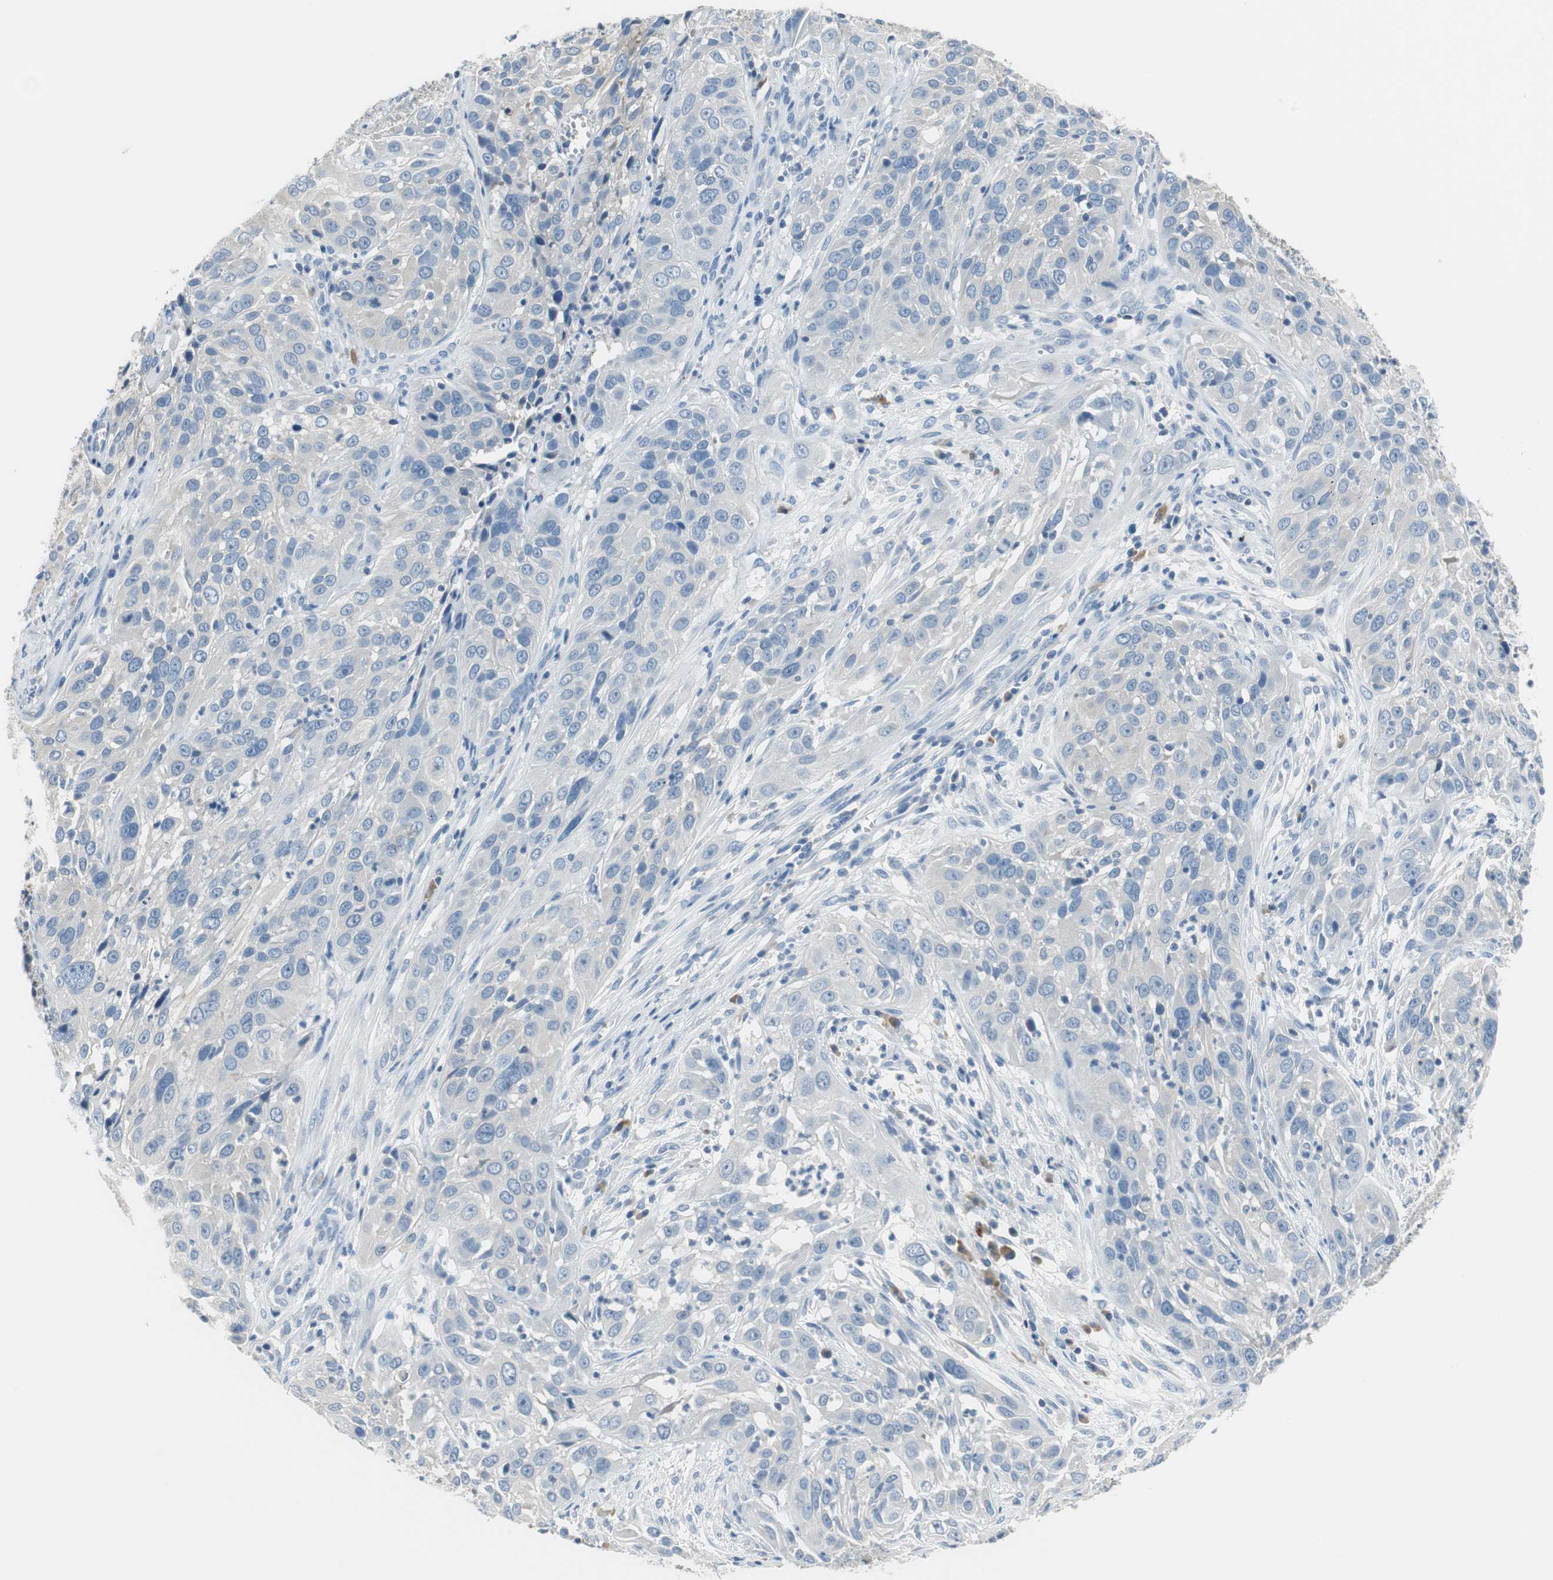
{"staining": {"intensity": "negative", "quantity": "none", "location": "none"}, "tissue": "cervical cancer", "cell_type": "Tumor cells", "image_type": "cancer", "snomed": [{"axis": "morphology", "description": "Squamous cell carcinoma, NOS"}, {"axis": "topography", "description": "Cervix"}], "caption": "The histopathology image reveals no staining of tumor cells in cervical cancer. Nuclei are stained in blue.", "gene": "GLCCI1", "patient": {"sex": "female", "age": 32}}